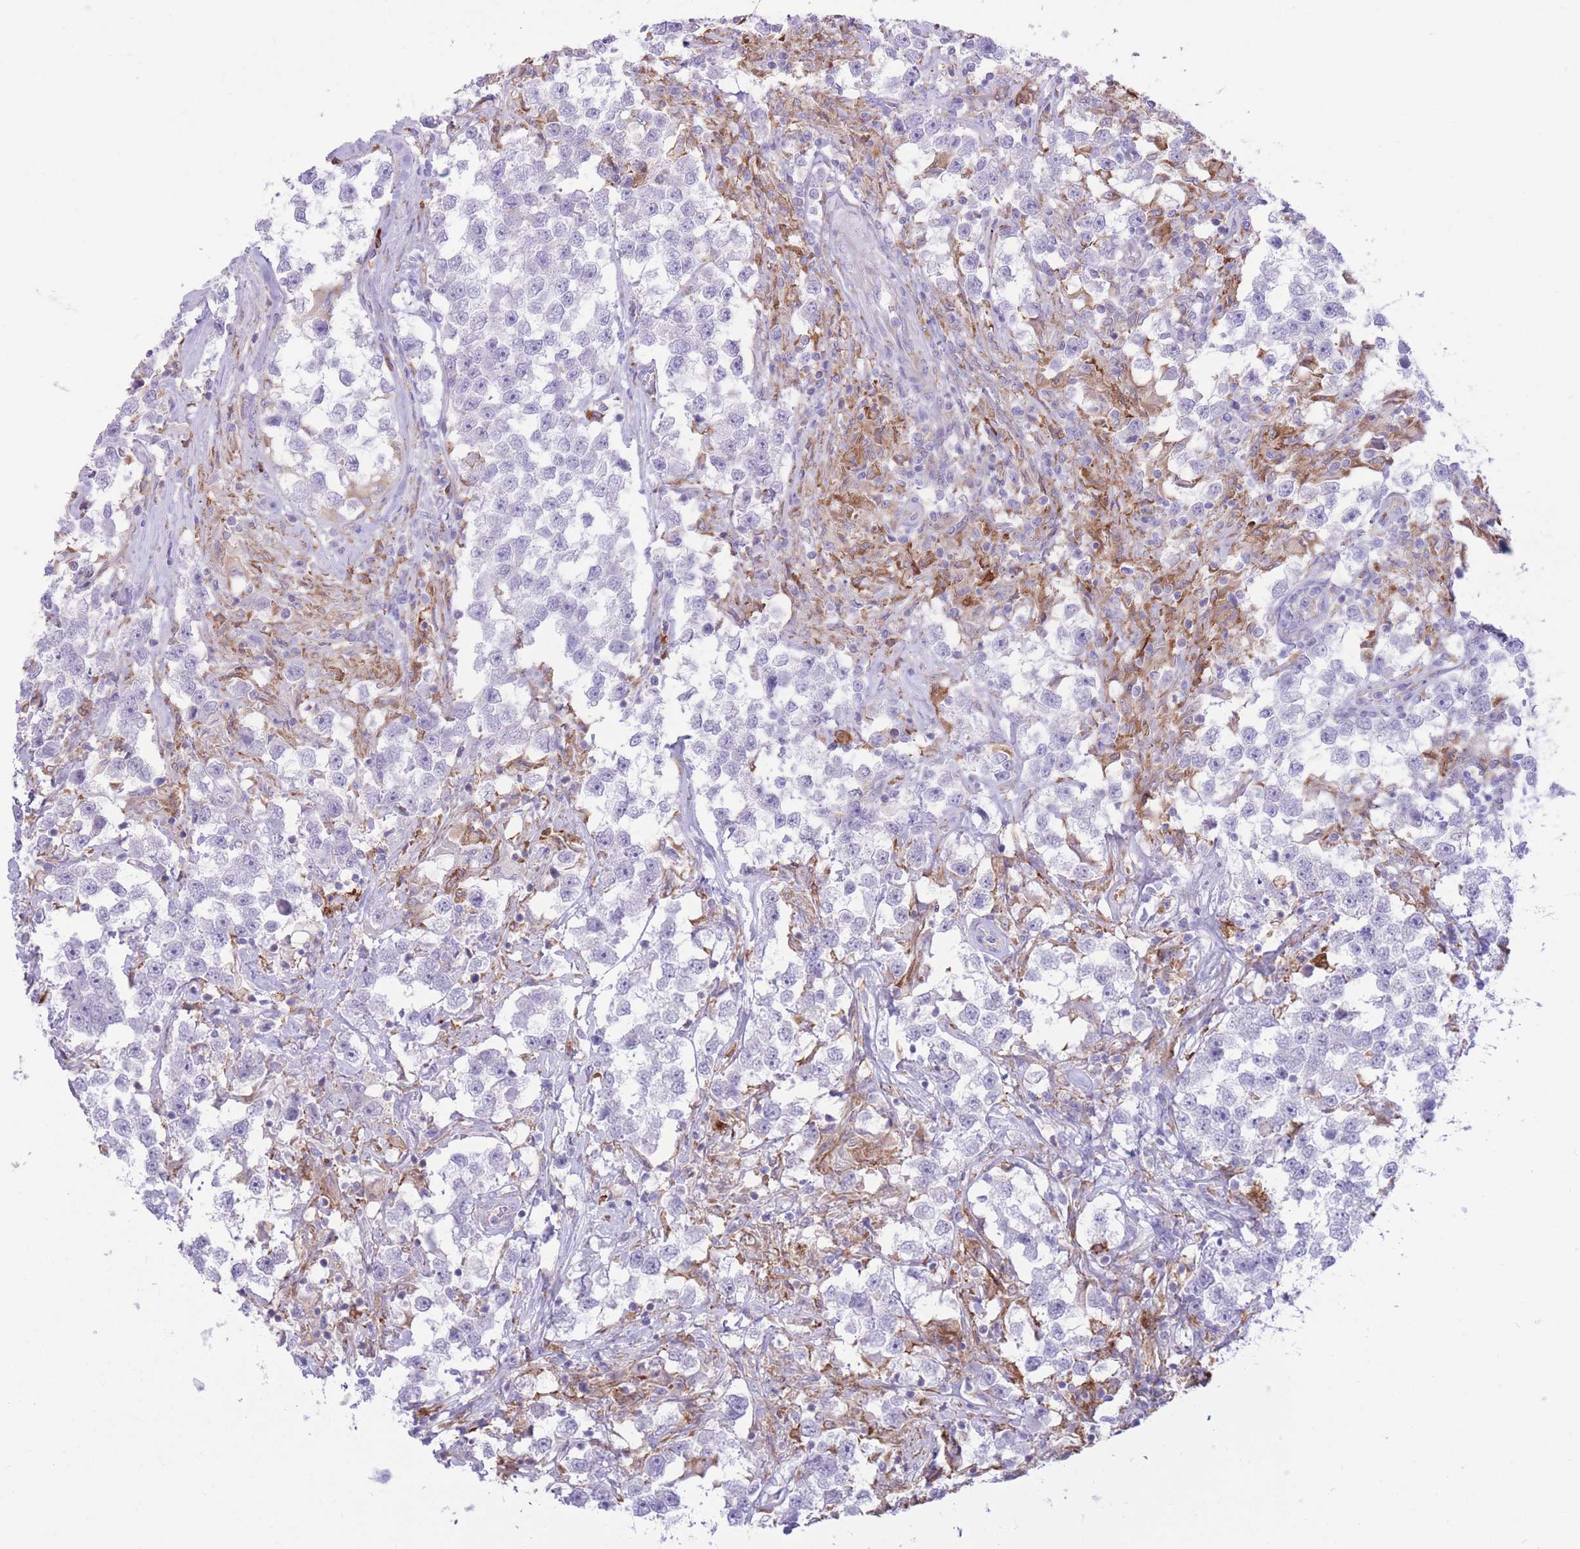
{"staining": {"intensity": "moderate", "quantity": "<25%", "location": "cytoplasmic/membranous"}, "tissue": "testis cancer", "cell_type": "Tumor cells", "image_type": "cancer", "snomed": [{"axis": "morphology", "description": "Seminoma, NOS"}, {"axis": "topography", "description": "Testis"}], "caption": "Testis cancer was stained to show a protein in brown. There is low levels of moderate cytoplasmic/membranous expression in approximately <25% of tumor cells. (Brightfield microscopy of DAB IHC at high magnification).", "gene": "MYDGF", "patient": {"sex": "male", "age": 46}}